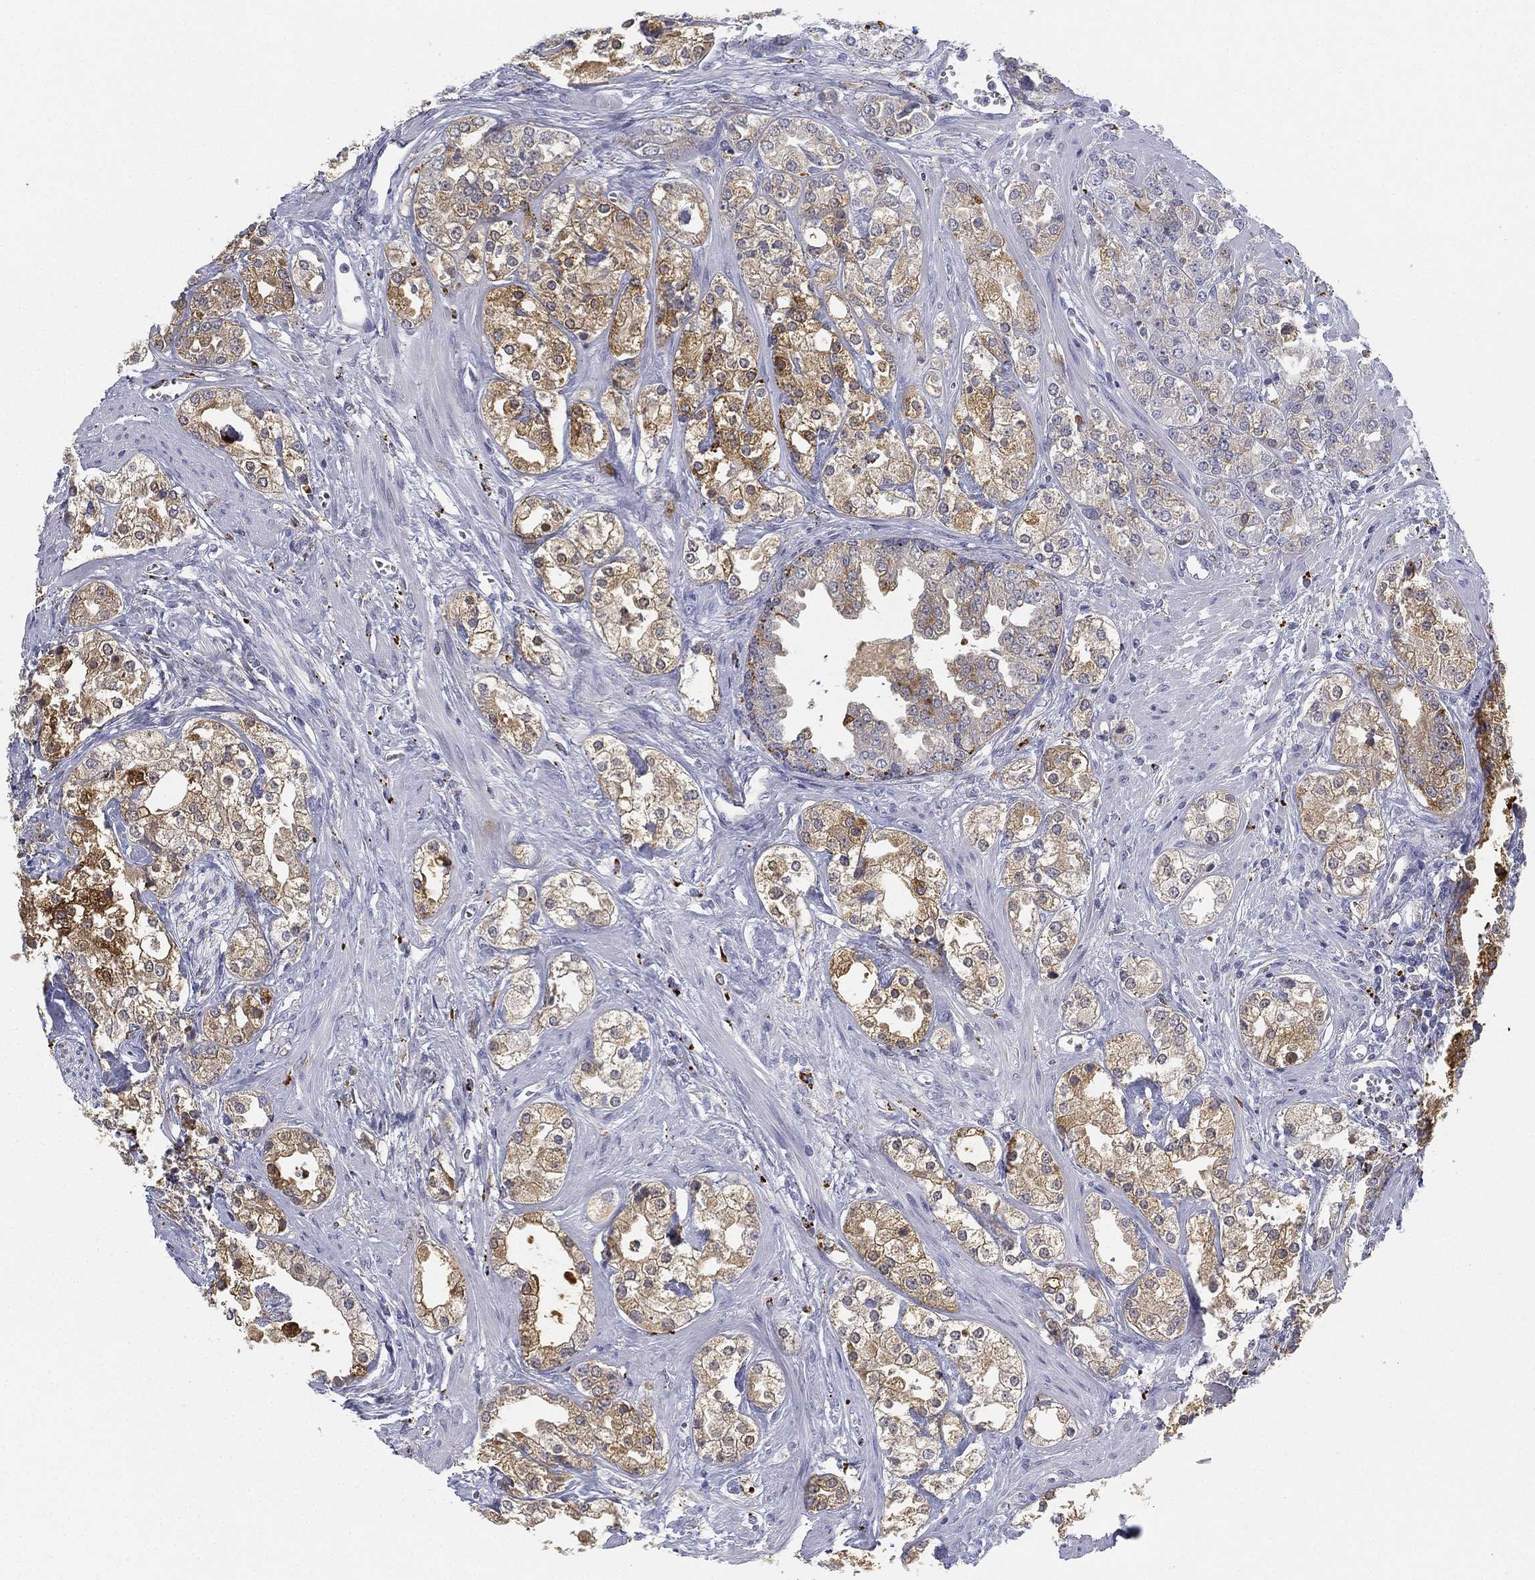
{"staining": {"intensity": "moderate", "quantity": "25%-75%", "location": "cytoplasmic/membranous"}, "tissue": "prostate cancer", "cell_type": "Tumor cells", "image_type": "cancer", "snomed": [{"axis": "morphology", "description": "Adenocarcinoma, NOS"}, {"axis": "topography", "description": "Prostate and seminal vesicle, NOS"}, {"axis": "topography", "description": "Prostate"}], "caption": "The immunohistochemical stain shows moderate cytoplasmic/membranous positivity in tumor cells of prostate adenocarcinoma tissue.", "gene": "NPC2", "patient": {"sex": "male", "age": 62}}